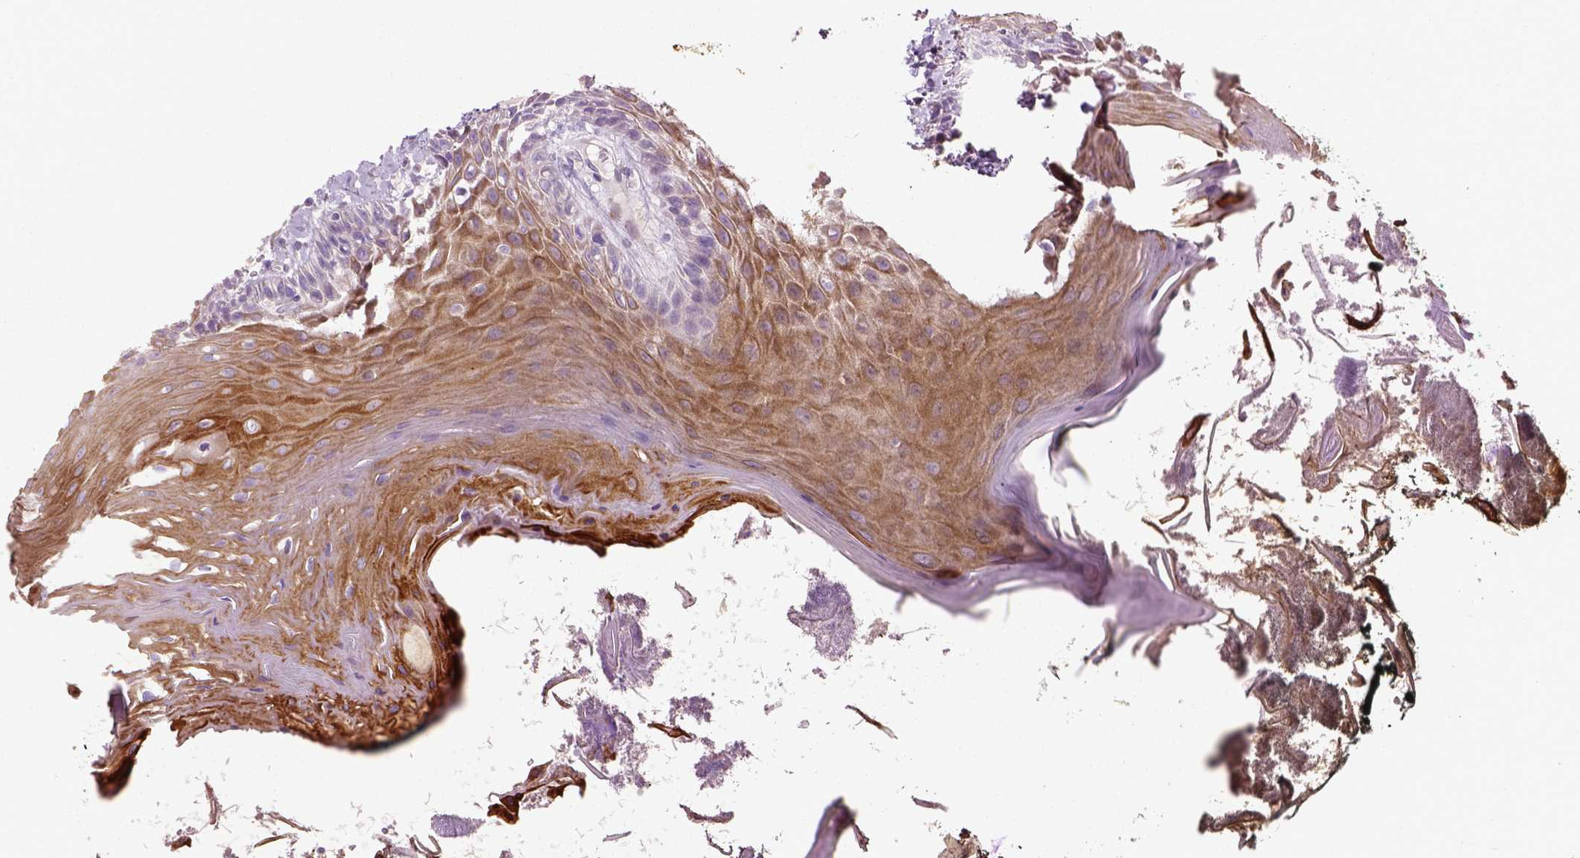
{"staining": {"intensity": "strong", "quantity": ">75%", "location": "cytoplasmic/membranous"}, "tissue": "oral mucosa", "cell_type": "Squamous epithelial cells", "image_type": "normal", "snomed": [{"axis": "morphology", "description": "Normal tissue, NOS"}, {"axis": "topography", "description": "Oral tissue"}], "caption": "A histopathology image of oral mucosa stained for a protein shows strong cytoplasmic/membranous brown staining in squamous epithelial cells. Immunohistochemistry stains the protein in brown and the nuclei are stained blue.", "gene": "PKP3", "patient": {"sex": "male", "age": 9}}